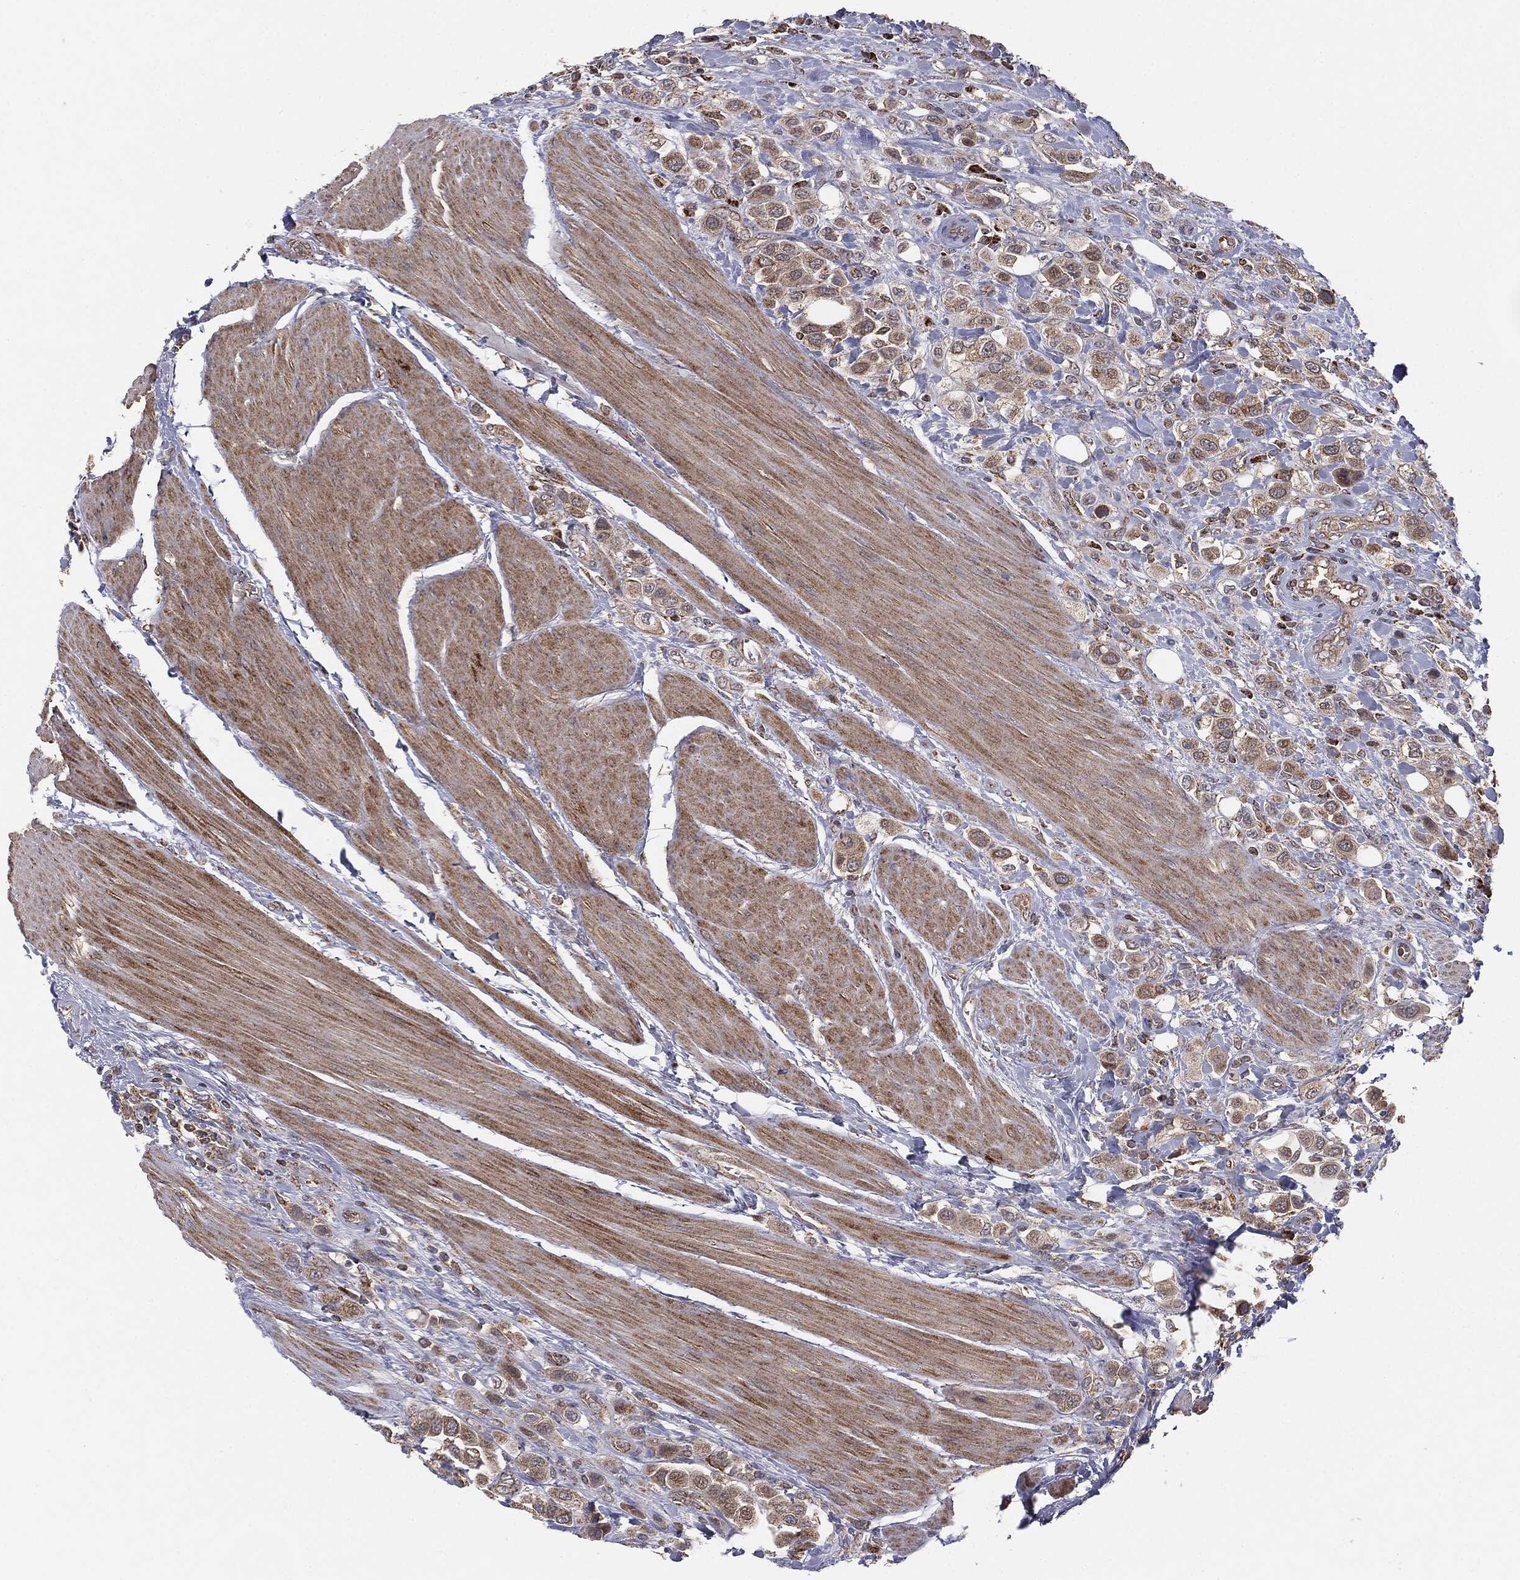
{"staining": {"intensity": "moderate", "quantity": ">75%", "location": "cytoplasmic/membranous"}, "tissue": "urothelial cancer", "cell_type": "Tumor cells", "image_type": "cancer", "snomed": [{"axis": "morphology", "description": "Urothelial carcinoma, High grade"}, {"axis": "topography", "description": "Urinary bladder"}], "caption": "The photomicrograph reveals a brown stain indicating the presence of a protein in the cytoplasmic/membranous of tumor cells in urothelial cancer. The staining was performed using DAB to visualize the protein expression in brown, while the nuclei were stained in blue with hematoxylin (Magnification: 20x).", "gene": "MTOR", "patient": {"sex": "male", "age": 50}}